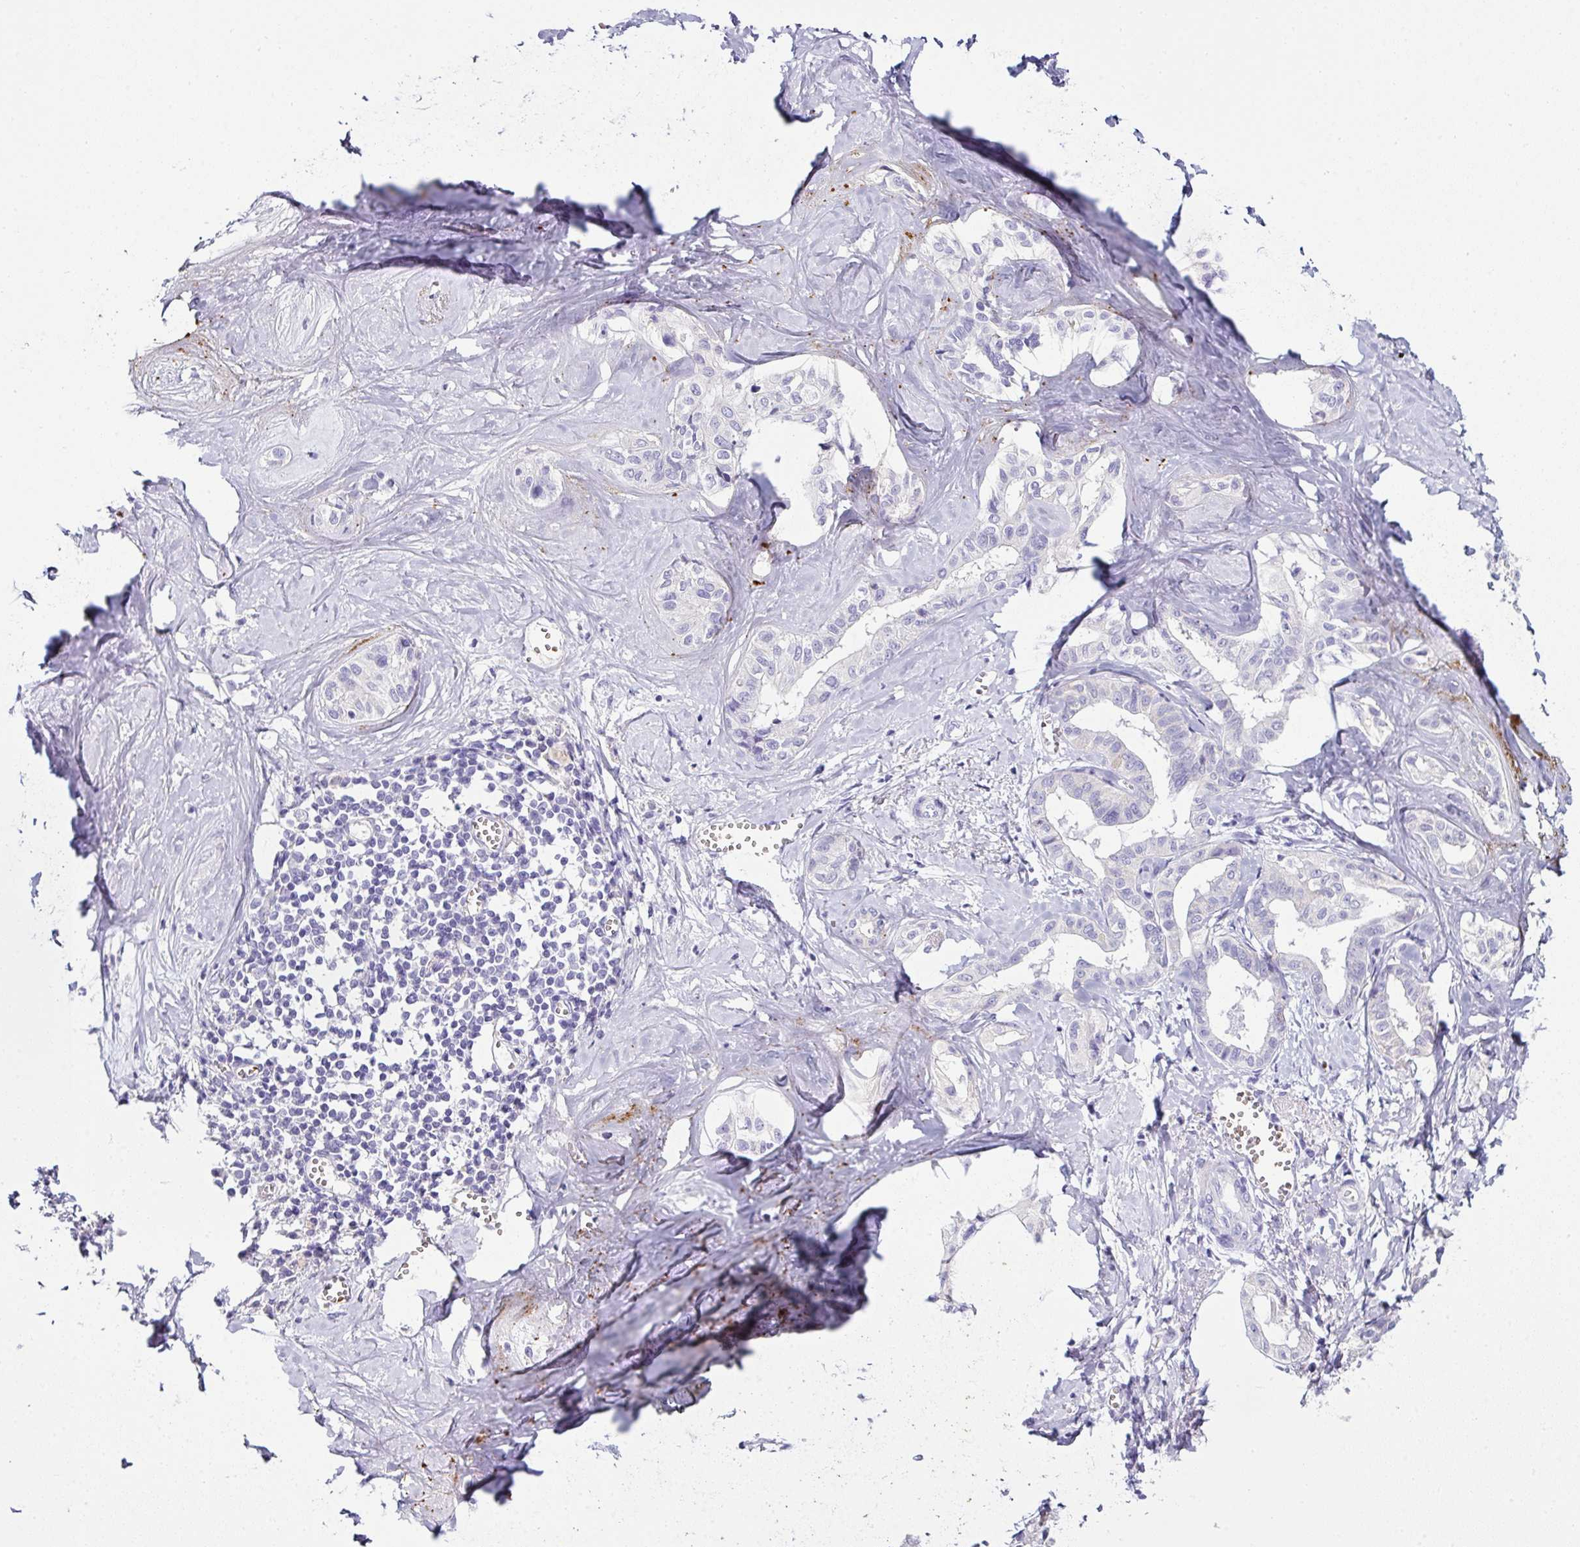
{"staining": {"intensity": "negative", "quantity": "none", "location": "none"}, "tissue": "liver cancer", "cell_type": "Tumor cells", "image_type": "cancer", "snomed": [{"axis": "morphology", "description": "Cholangiocarcinoma"}, {"axis": "topography", "description": "Liver"}], "caption": "Cholangiocarcinoma (liver) stained for a protein using immunohistochemistry (IHC) exhibits no expression tumor cells.", "gene": "NAPSA", "patient": {"sex": "female", "age": 77}}